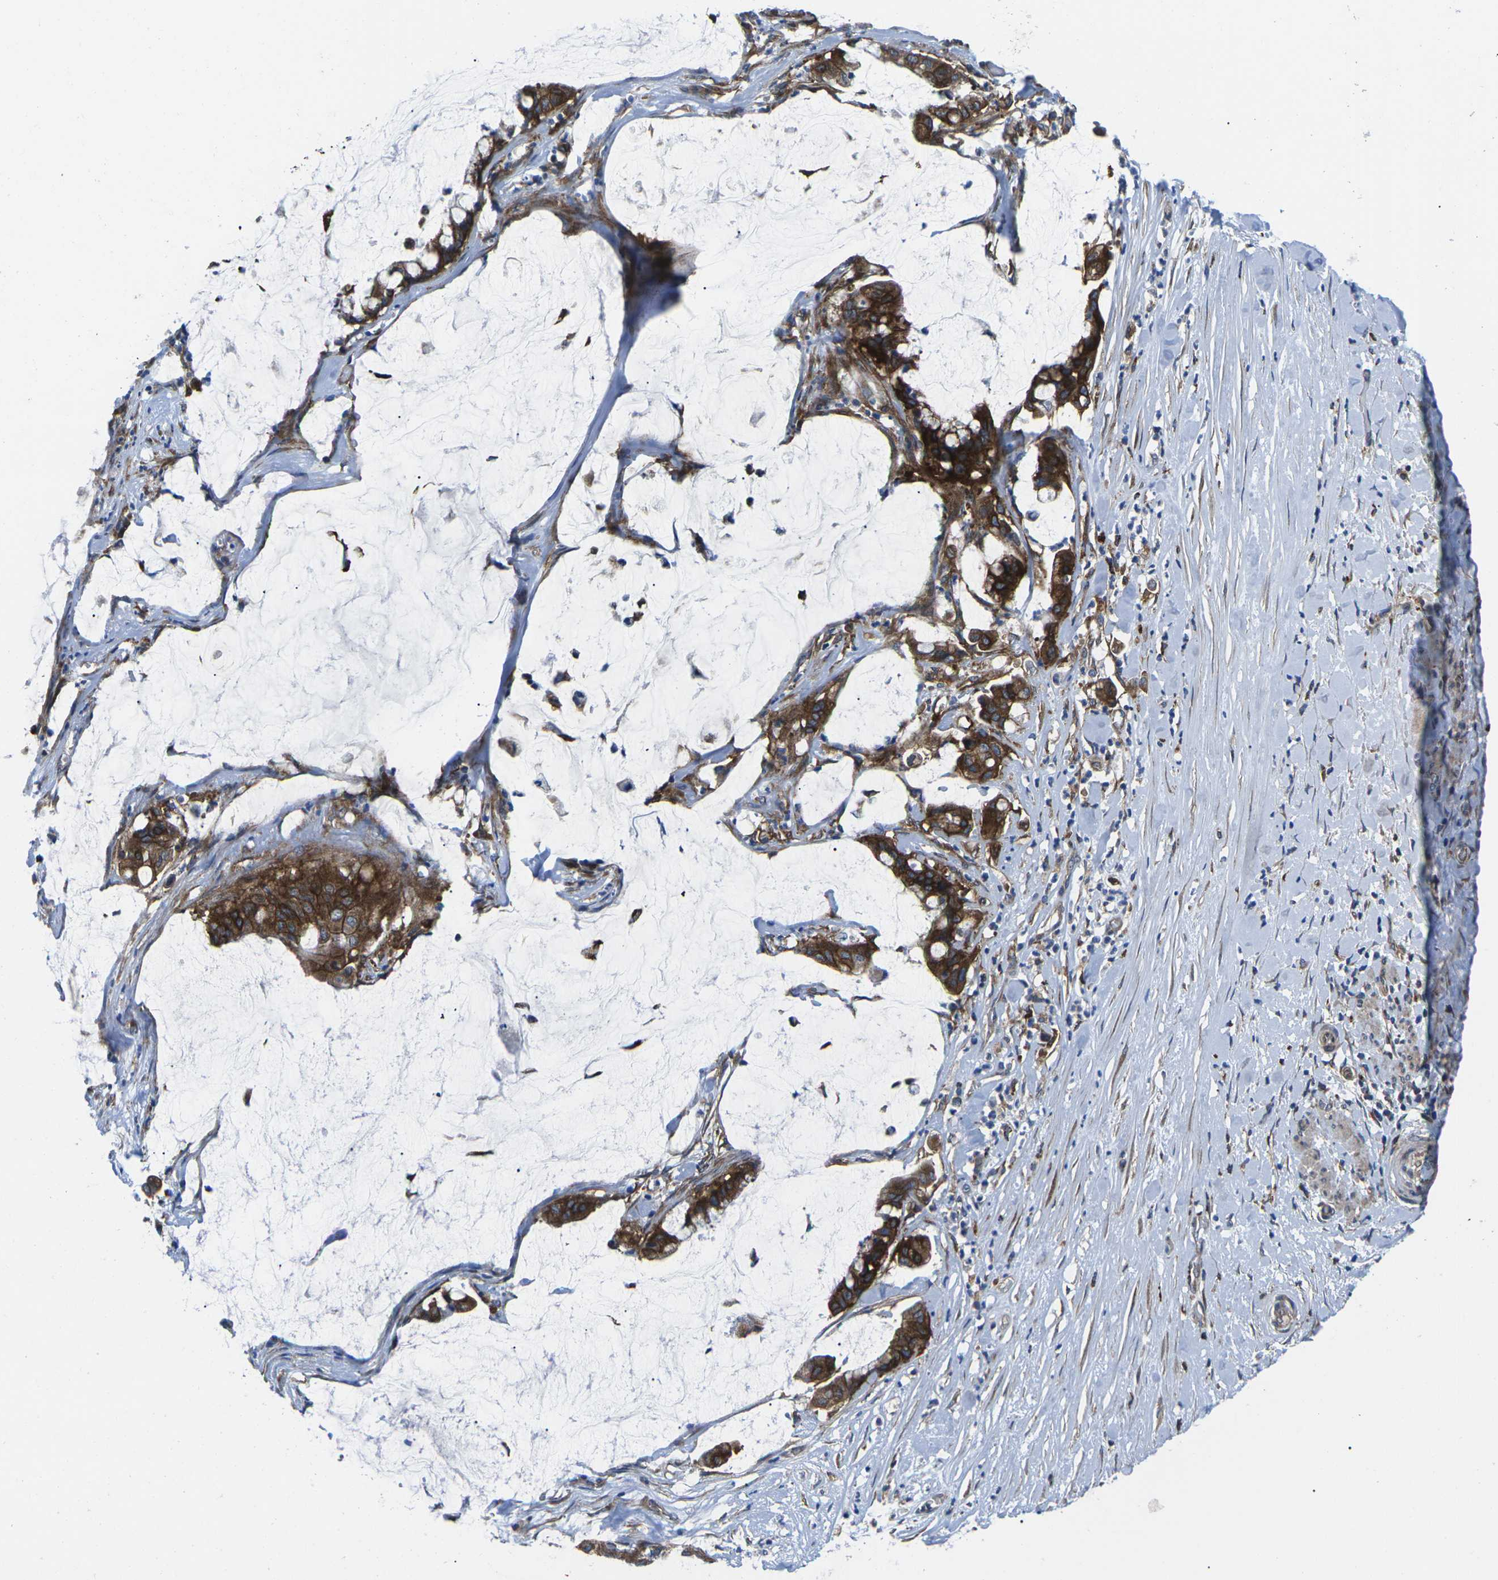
{"staining": {"intensity": "strong", "quantity": ">75%", "location": "cytoplasmic/membranous"}, "tissue": "pancreatic cancer", "cell_type": "Tumor cells", "image_type": "cancer", "snomed": [{"axis": "morphology", "description": "Adenocarcinoma, NOS"}, {"axis": "topography", "description": "Pancreas"}], "caption": "About >75% of tumor cells in adenocarcinoma (pancreatic) display strong cytoplasmic/membranous protein positivity as visualized by brown immunohistochemical staining.", "gene": "DLG1", "patient": {"sex": "male", "age": 41}}